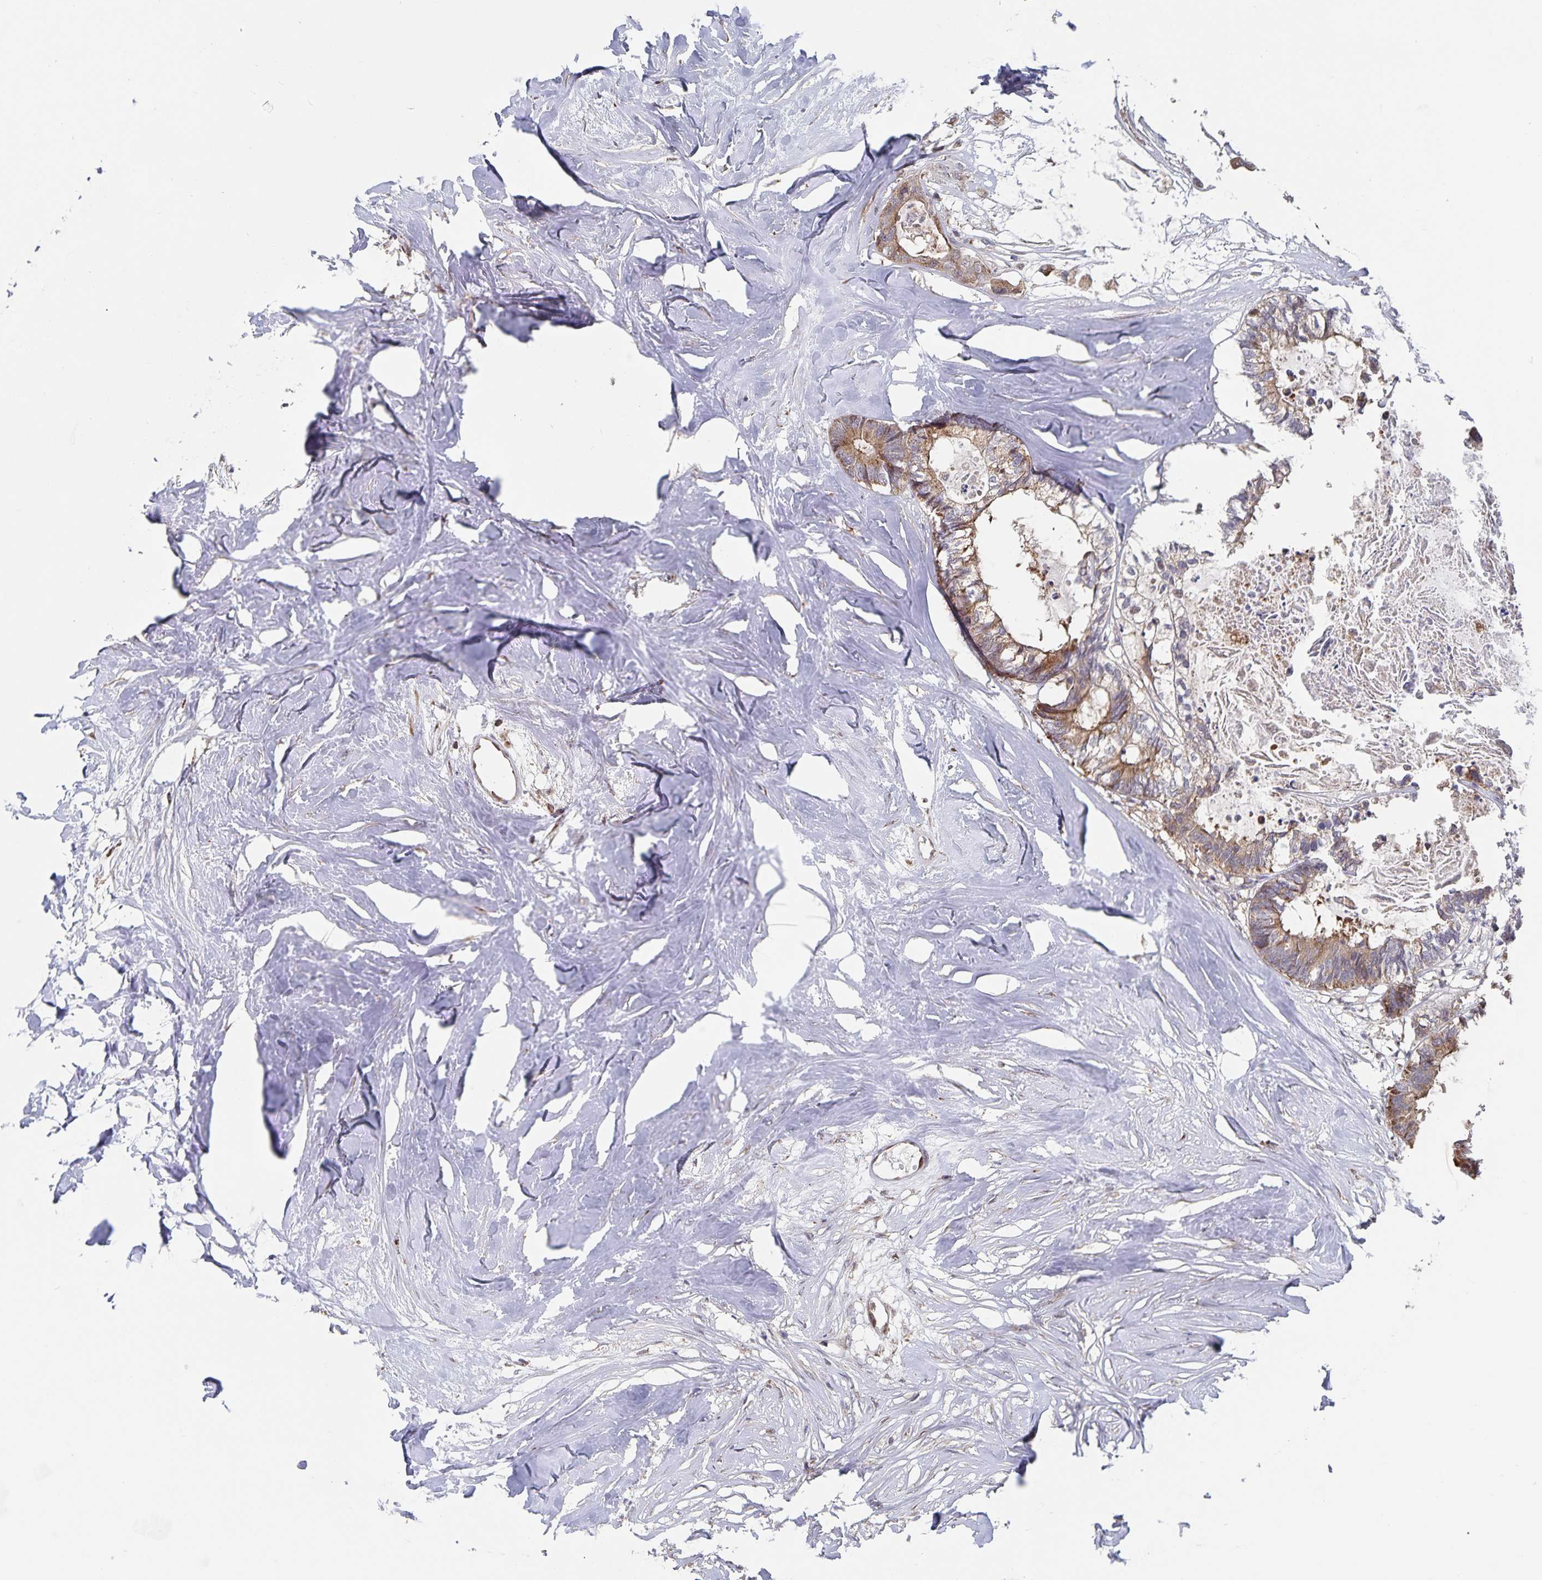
{"staining": {"intensity": "moderate", "quantity": ">75%", "location": "cytoplasmic/membranous"}, "tissue": "colorectal cancer", "cell_type": "Tumor cells", "image_type": "cancer", "snomed": [{"axis": "morphology", "description": "Adenocarcinoma, NOS"}, {"axis": "topography", "description": "Colon"}, {"axis": "topography", "description": "Rectum"}], "caption": "Adenocarcinoma (colorectal) stained with immunohistochemistry reveals moderate cytoplasmic/membranous expression in about >75% of tumor cells. The protein of interest is shown in brown color, while the nuclei are stained blue.", "gene": "ACACA", "patient": {"sex": "male", "age": 57}}